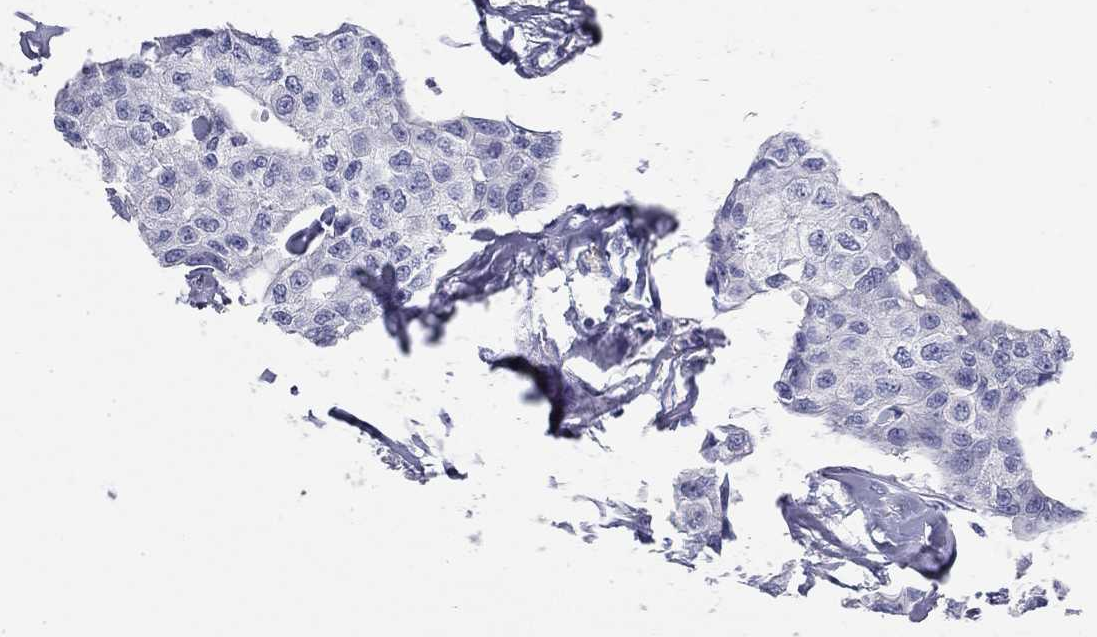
{"staining": {"intensity": "negative", "quantity": "none", "location": "none"}, "tissue": "breast cancer", "cell_type": "Tumor cells", "image_type": "cancer", "snomed": [{"axis": "morphology", "description": "Duct carcinoma"}, {"axis": "topography", "description": "Breast"}], "caption": "A histopathology image of breast cancer stained for a protein displays no brown staining in tumor cells. (DAB immunohistochemistry visualized using brightfield microscopy, high magnification).", "gene": "PHOX2B", "patient": {"sex": "female", "age": 80}}